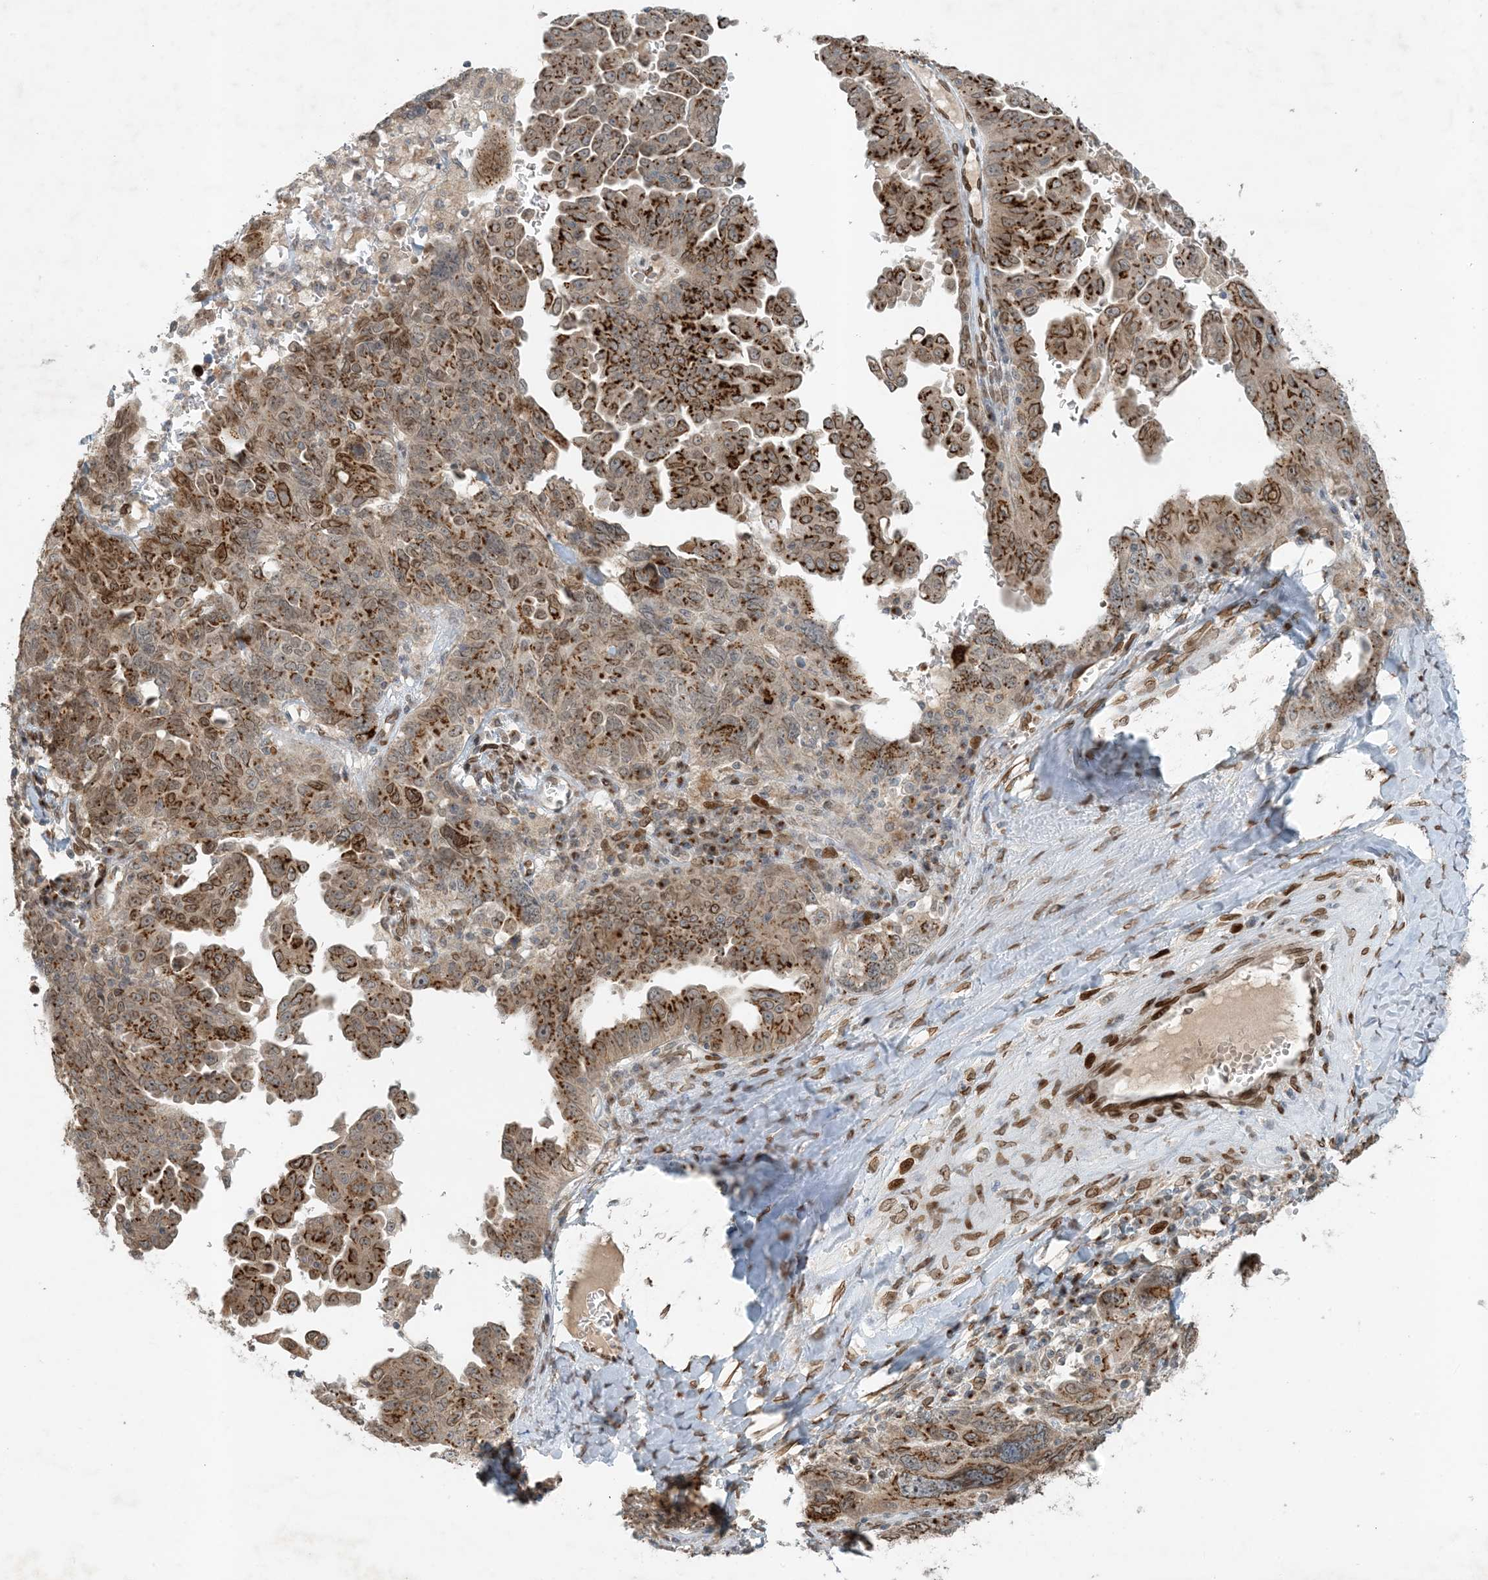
{"staining": {"intensity": "strong", "quantity": "25%-75%", "location": "cytoplasmic/membranous,nuclear"}, "tissue": "ovarian cancer", "cell_type": "Tumor cells", "image_type": "cancer", "snomed": [{"axis": "morphology", "description": "Carcinoma, endometroid"}, {"axis": "topography", "description": "Ovary"}], "caption": "Tumor cells show strong cytoplasmic/membranous and nuclear expression in about 25%-75% of cells in ovarian endometroid carcinoma. (Stains: DAB in brown, nuclei in blue, Microscopy: brightfield microscopy at high magnification).", "gene": "SLC35A2", "patient": {"sex": "female", "age": 62}}